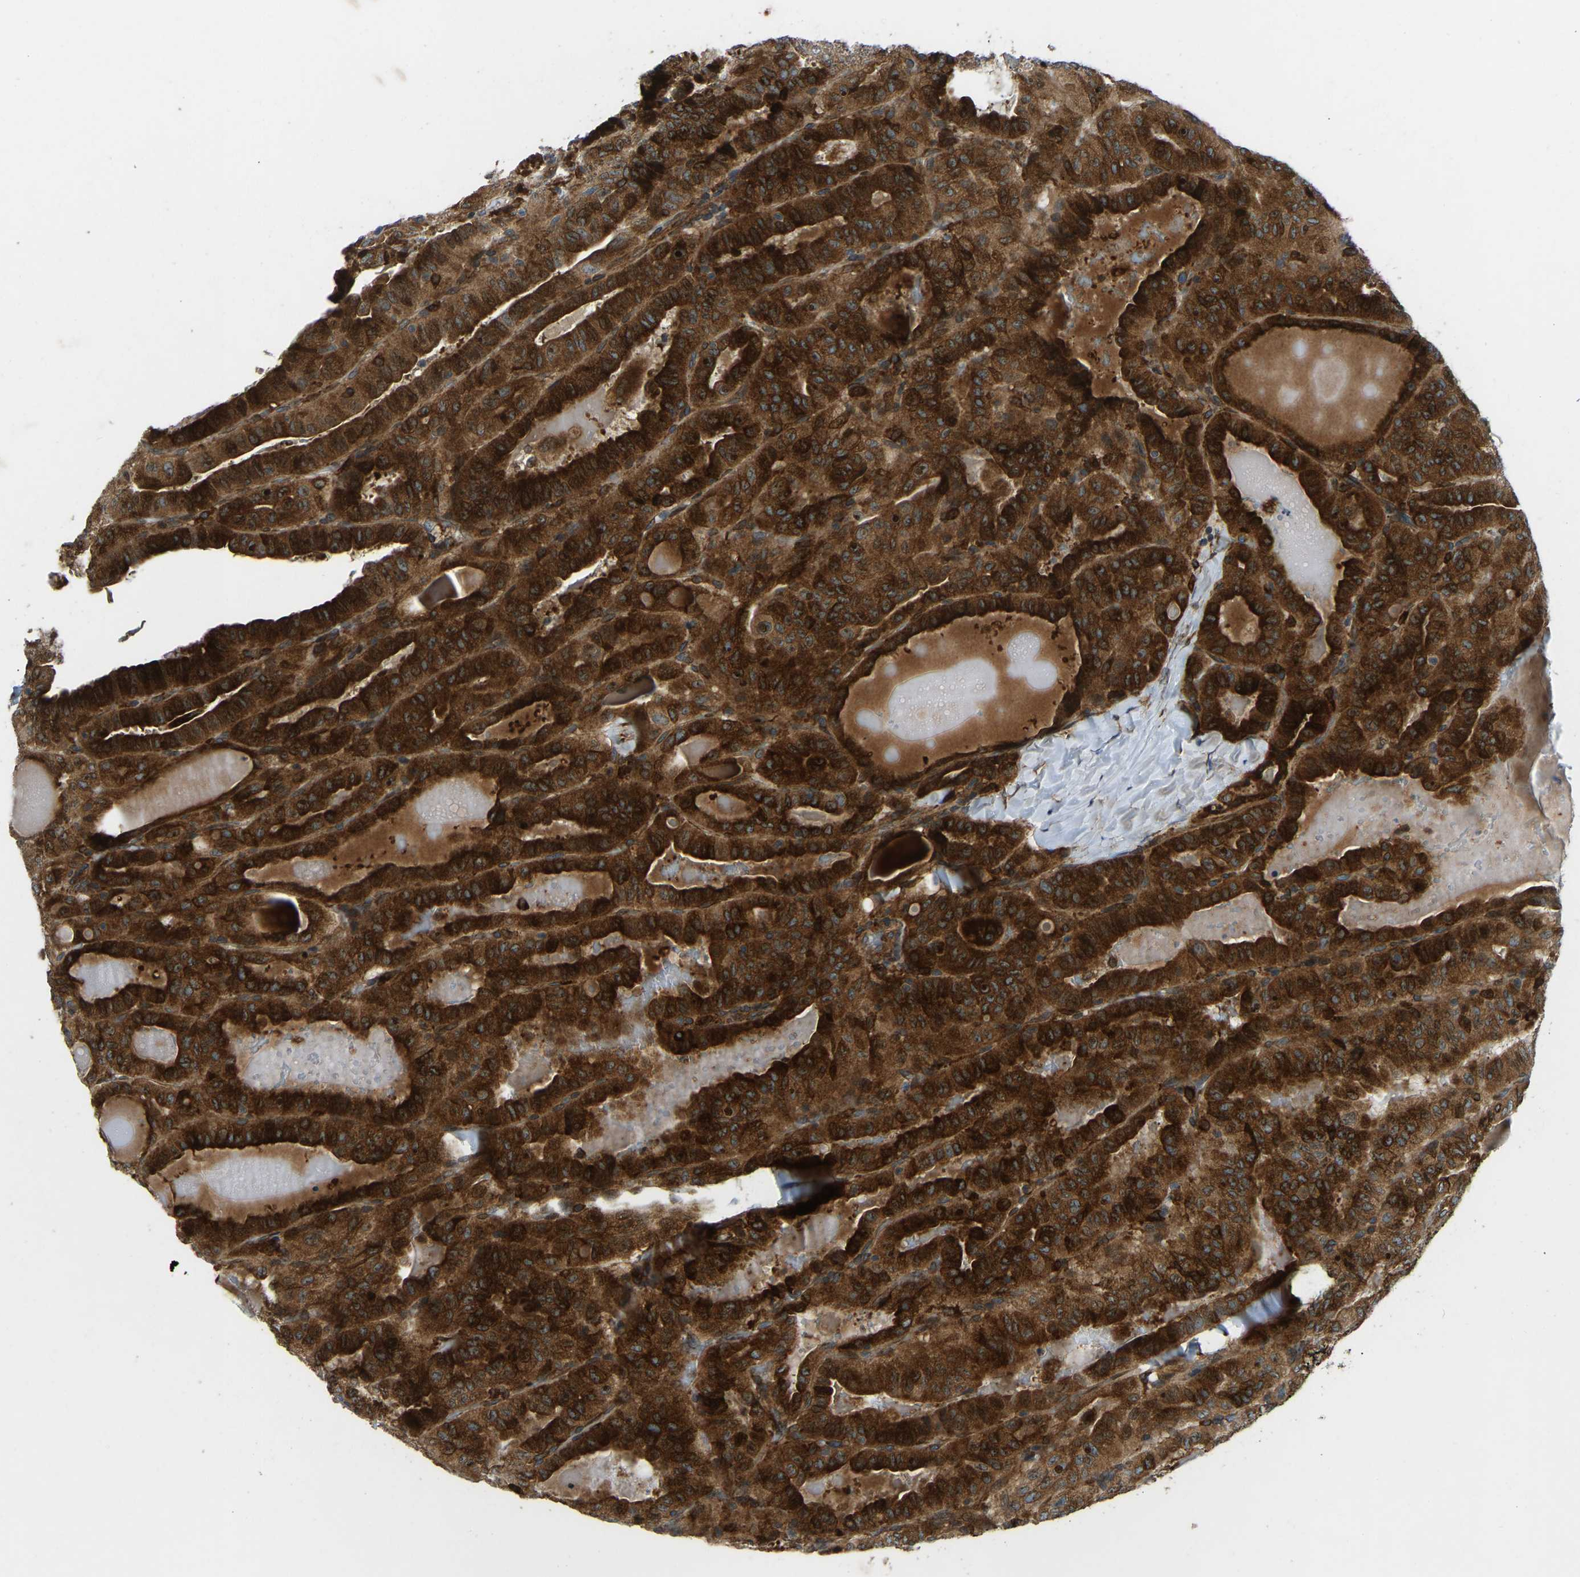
{"staining": {"intensity": "strong", "quantity": ">75%", "location": "cytoplasmic/membranous"}, "tissue": "thyroid cancer", "cell_type": "Tumor cells", "image_type": "cancer", "snomed": [{"axis": "morphology", "description": "Papillary adenocarcinoma, NOS"}, {"axis": "topography", "description": "Thyroid gland"}], "caption": "IHC staining of thyroid cancer (papillary adenocarcinoma), which displays high levels of strong cytoplasmic/membranous staining in approximately >75% of tumor cells indicating strong cytoplasmic/membranous protein expression. The staining was performed using DAB (3,3'-diaminobenzidine) (brown) for protein detection and nuclei were counterstained in hematoxylin (blue).", "gene": "OS9", "patient": {"sex": "male", "age": 77}}